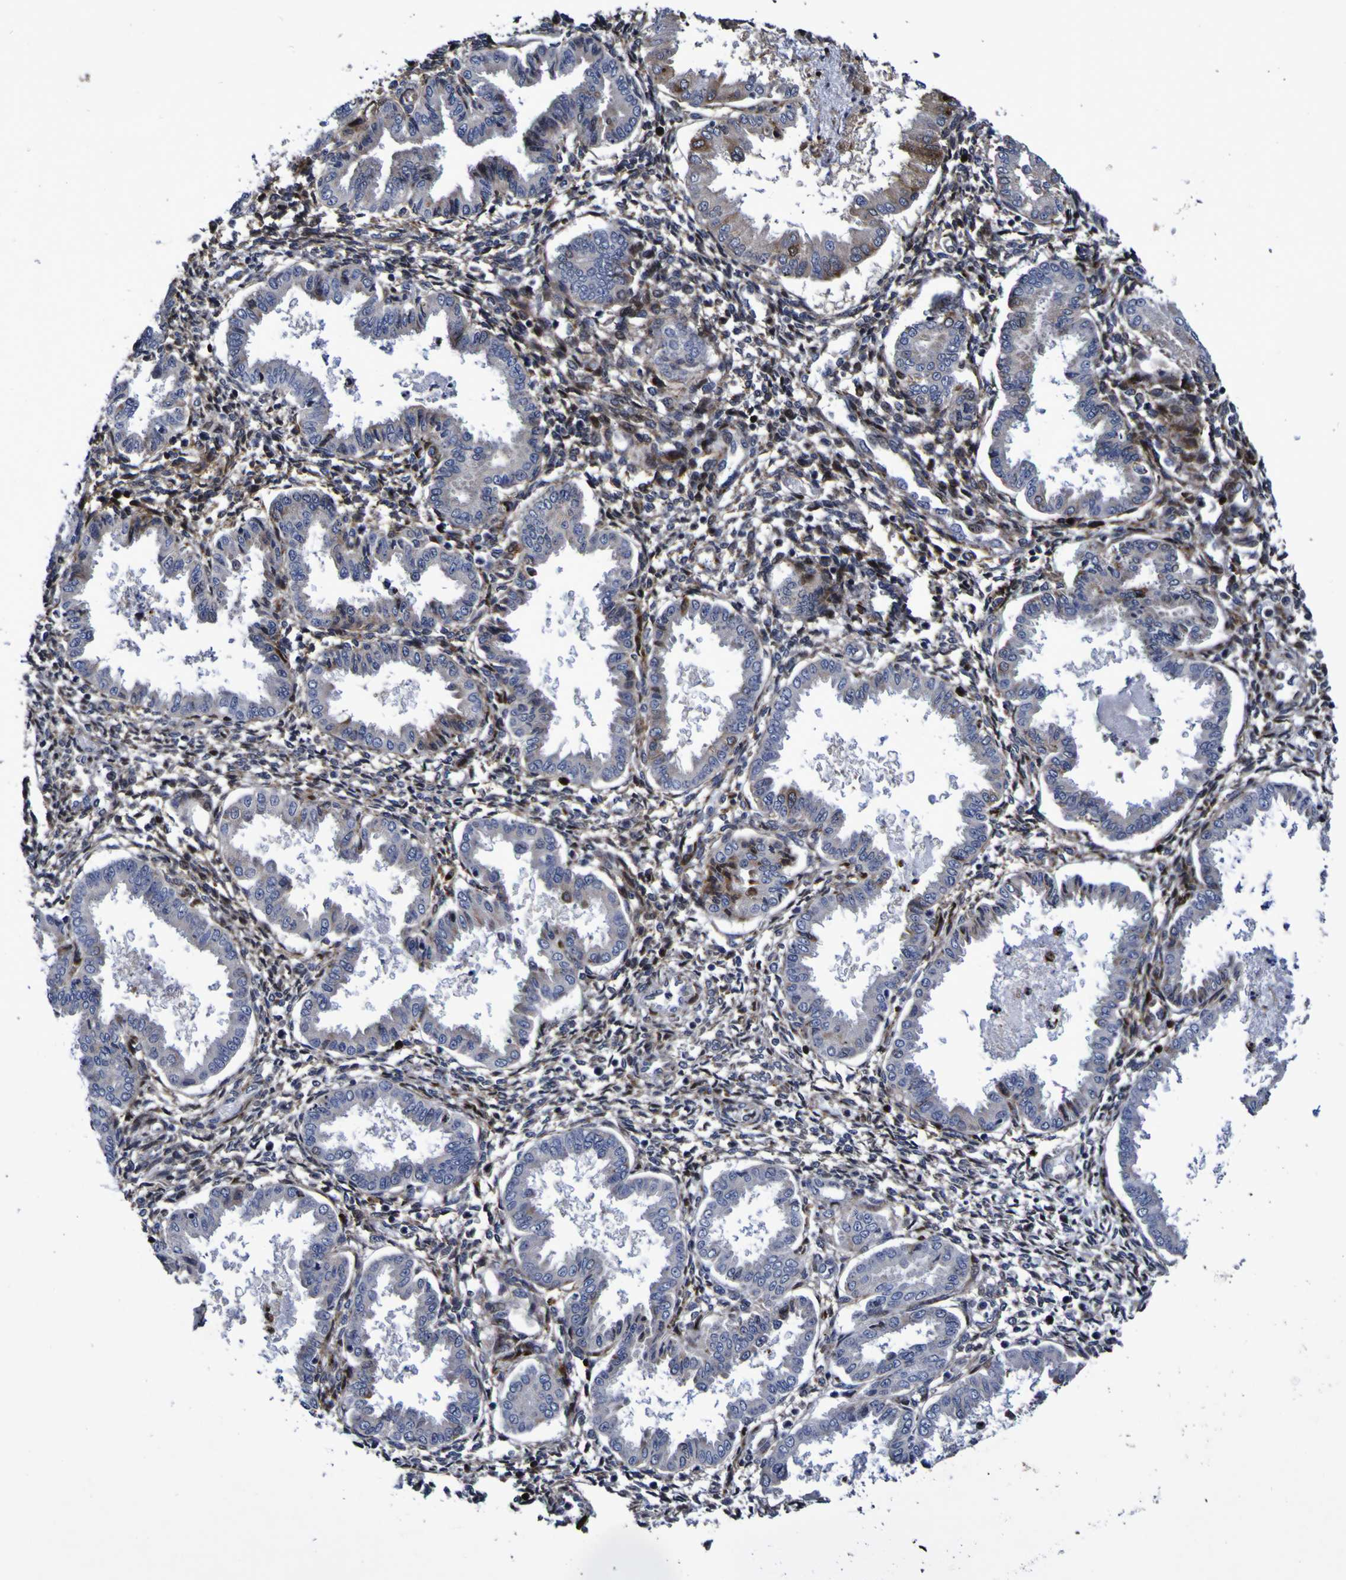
{"staining": {"intensity": "moderate", "quantity": "25%-75%", "location": "cytoplasmic/membranous,nuclear"}, "tissue": "endometrium", "cell_type": "Cells in endometrial stroma", "image_type": "normal", "snomed": [{"axis": "morphology", "description": "Normal tissue, NOS"}, {"axis": "topography", "description": "Endometrium"}], "caption": "Endometrium stained for a protein demonstrates moderate cytoplasmic/membranous,nuclear positivity in cells in endometrial stroma. (Brightfield microscopy of DAB IHC at high magnification).", "gene": "MGLL", "patient": {"sex": "female", "age": 33}}